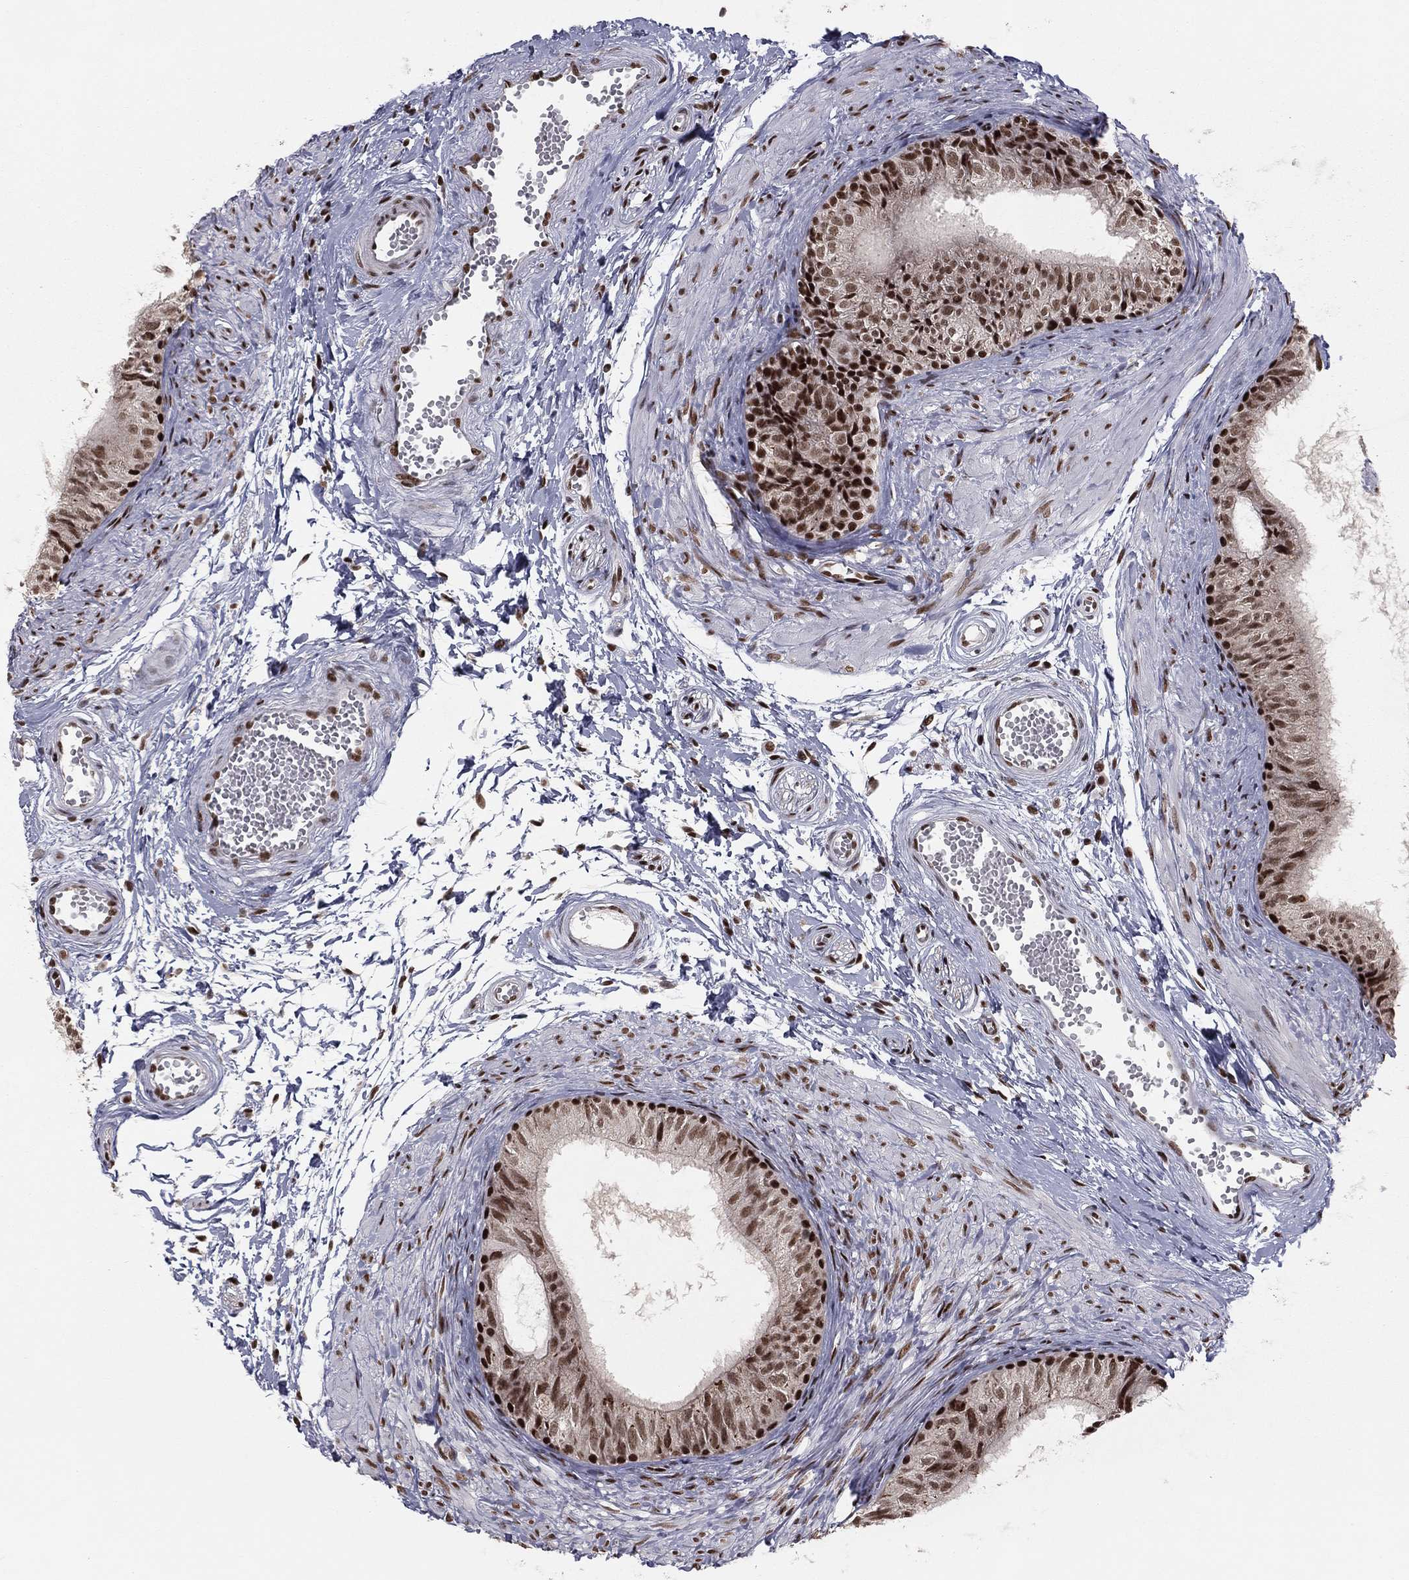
{"staining": {"intensity": "strong", "quantity": ">75%", "location": "nuclear"}, "tissue": "epididymis", "cell_type": "Glandular cells", "image_type": "normal", "snomed": [{"axis": "morphology", "description": "Normal tissue, NOS"}, {"axis": "topography", "description": "Epididymis"}], "caption": "Glandular cells exhibit high levels of strong nuclear positivity in about >75% of cells in benign human epididymis. (DAB IHC with brightfield microscopy, high magnification).", "gene": "NFYB", "patient": {"sex": "male", "age": 22}}